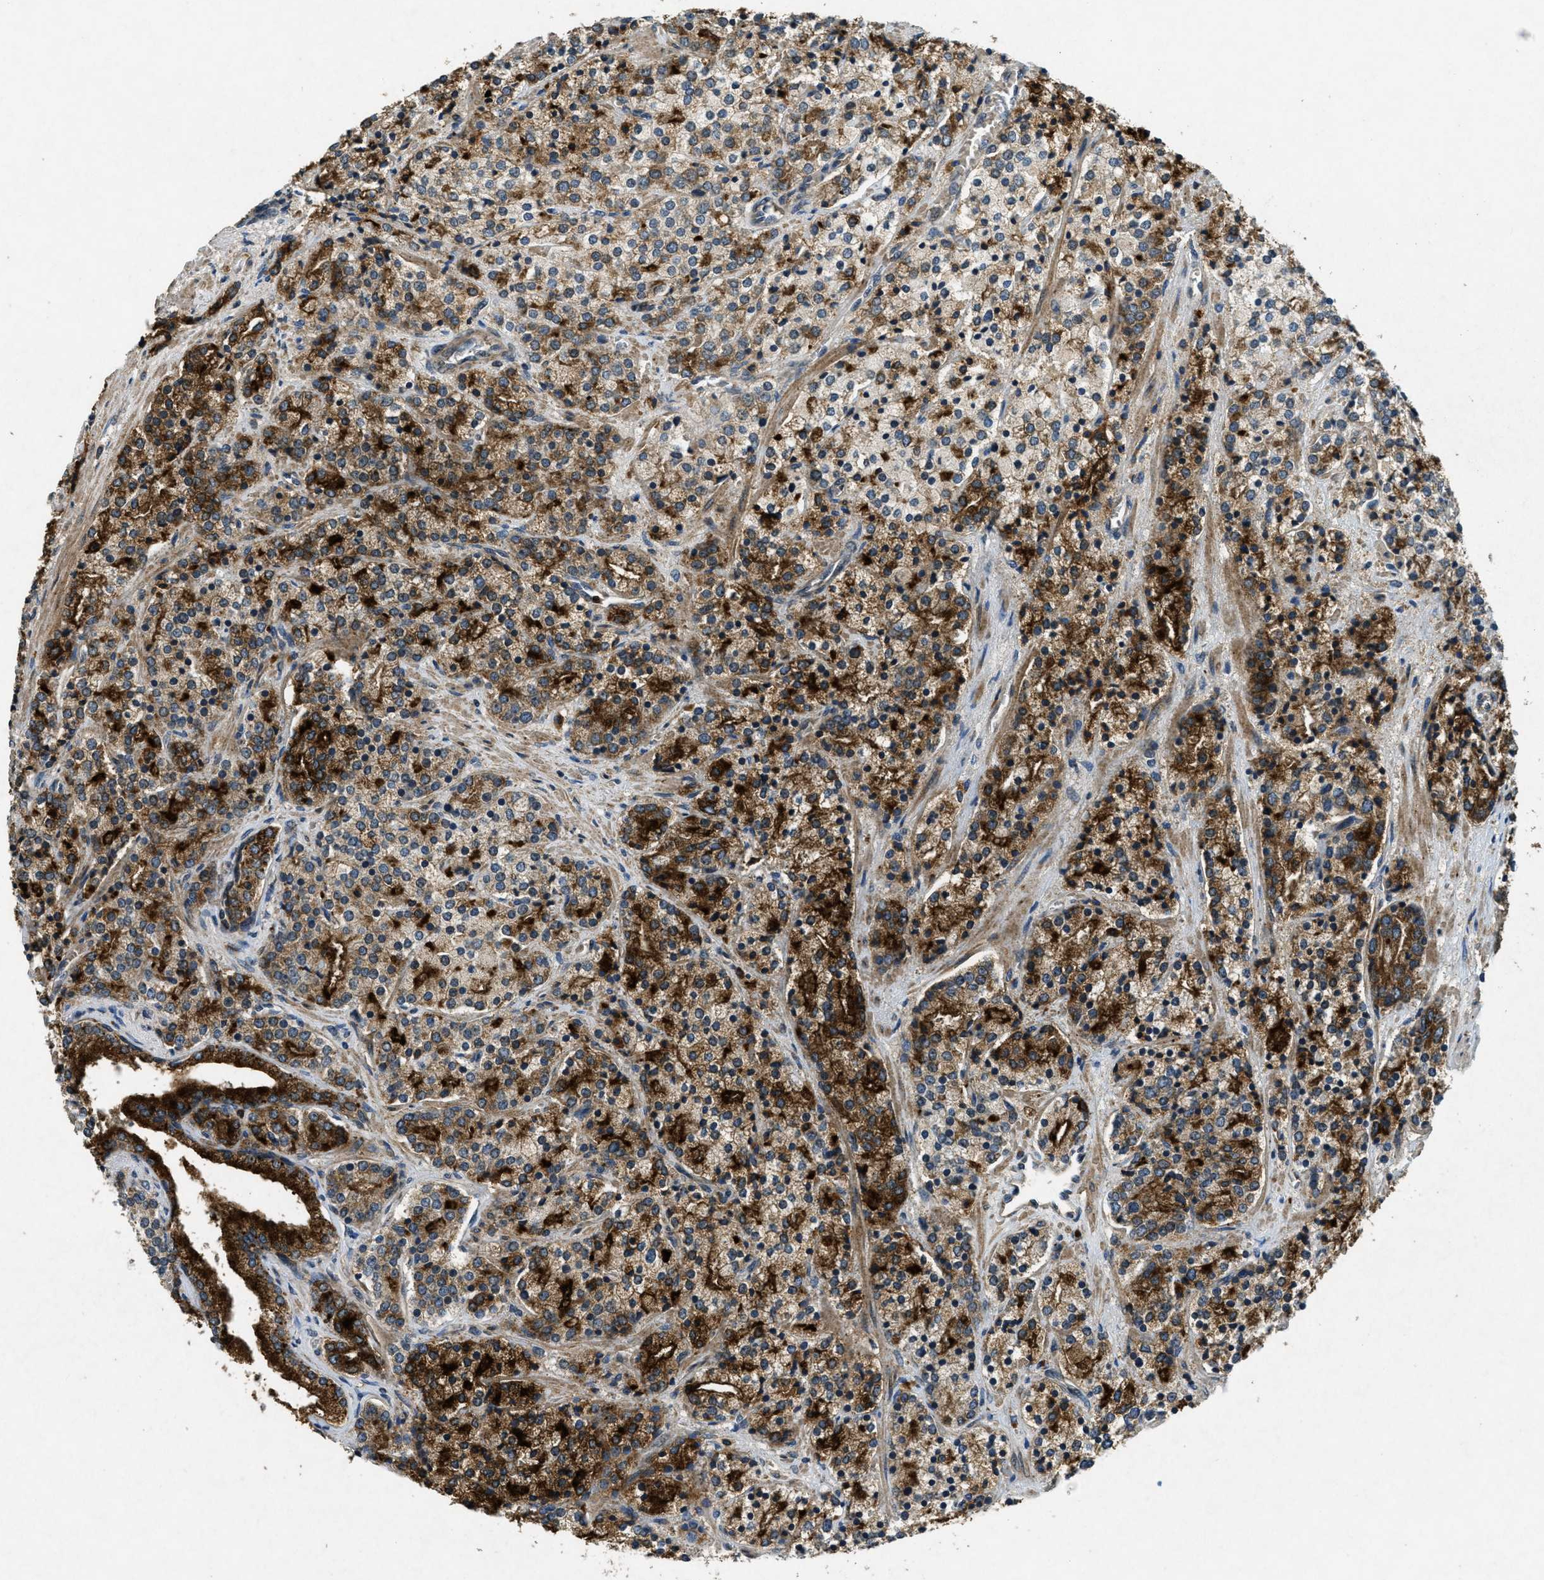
{"staining": {"intensity": "strong", "quantity": ">75%", "location": "cytoplasmic/membranous"}, "tissue": "prostate cancer", "cell_type": "Tumor cells", "image_type": "cancer", "snomed": [{"axis": "morphology", "description": "Adenocarcinoma, High grade"}, {"axis": "topography", "description": "Prostate"}], "caption": "Prostate cancer tissue displays strong cytoplasmic/membranous expression in approximately >75% of tumor cells", "gene": "RAB3D", "patient": {"sex": "male", "age": 71}}